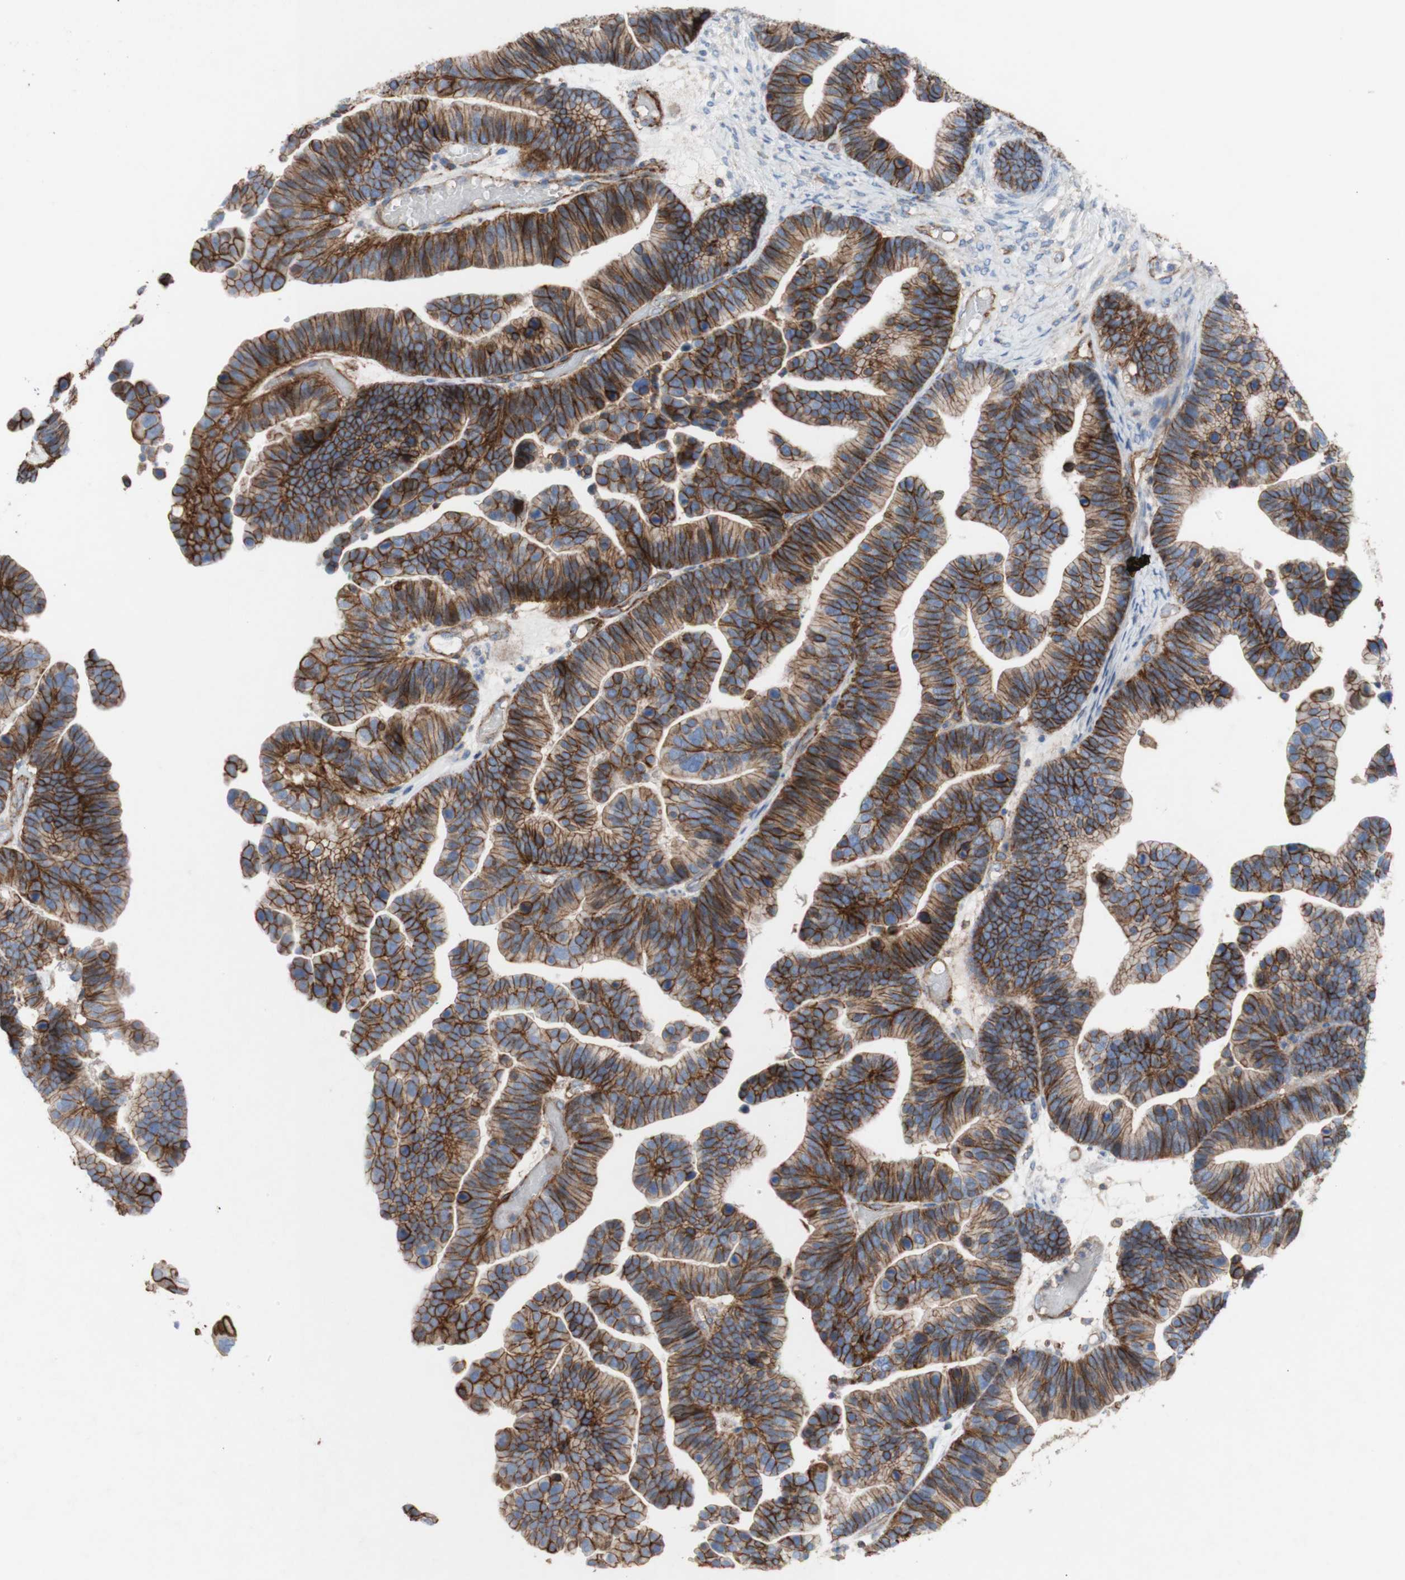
{"staining": {"intensity": "strong", "quantity": ">75%", "location": "cytoplasmic/membranous"}, "tissue": "ovarian cancer", "cell_type": "Tumor cells", "image_type": "cancer", "snomed": [{"axis": "morphology", "description": "Cystadenocarcinoma, serous, NOS"}, {"axis": "topography", "description": "Ovary"}], "caption": "Immunohistochemical staining of ovarian cancer (serous cystadenocarcinoma) reveals high levels of strong cytoplasmic/membranous staining in approximately >75% of tumor cells. (DAB (3,3'-diaminobenzidine) = brown stain, brightfield microscopy at high magnification).", "gene": "ATP2A3", "patient": {"sex": "female", "age": 56}}